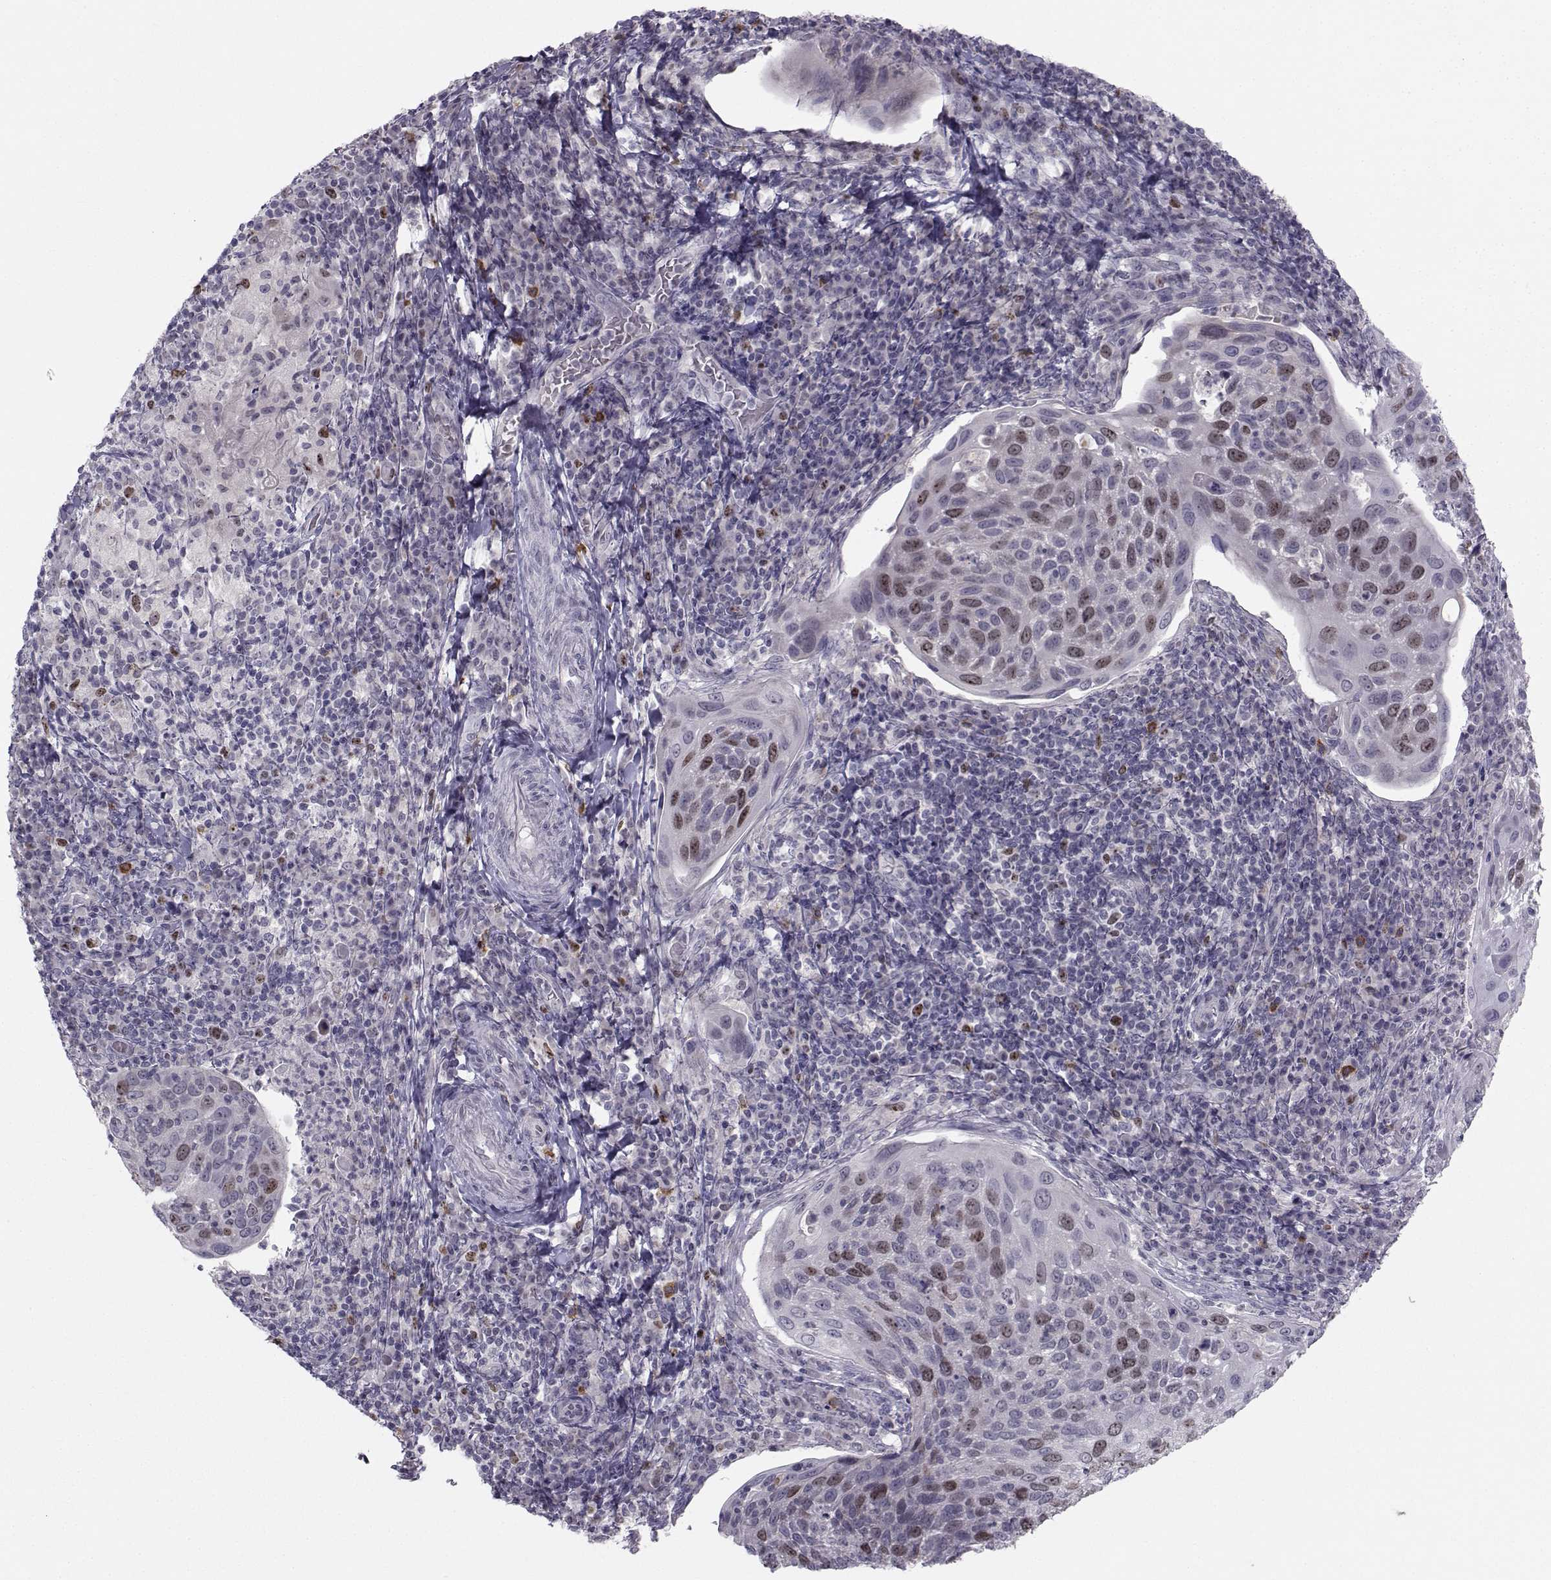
{"staining": {"intensity": "weak", "quantity": "25%-75%", "location": "nuclear"}, "tissue": "cervical cancer", "cell_type": "Tumor cells", "image_type": "cancer", "snomed": [{"axis": "morphology", "description": "Squamous cell carcinoma, NOS"}, {"axis": "topography", "description": "Cervix"}], "caption": "Approximately 25%-75% of tumor cells in cervical cancer display weak nuclear protein positivity as visualized by brown immunohistochemical staining.", "gene": "LRP8", "patient": {"sex": "female", "age": 54}}